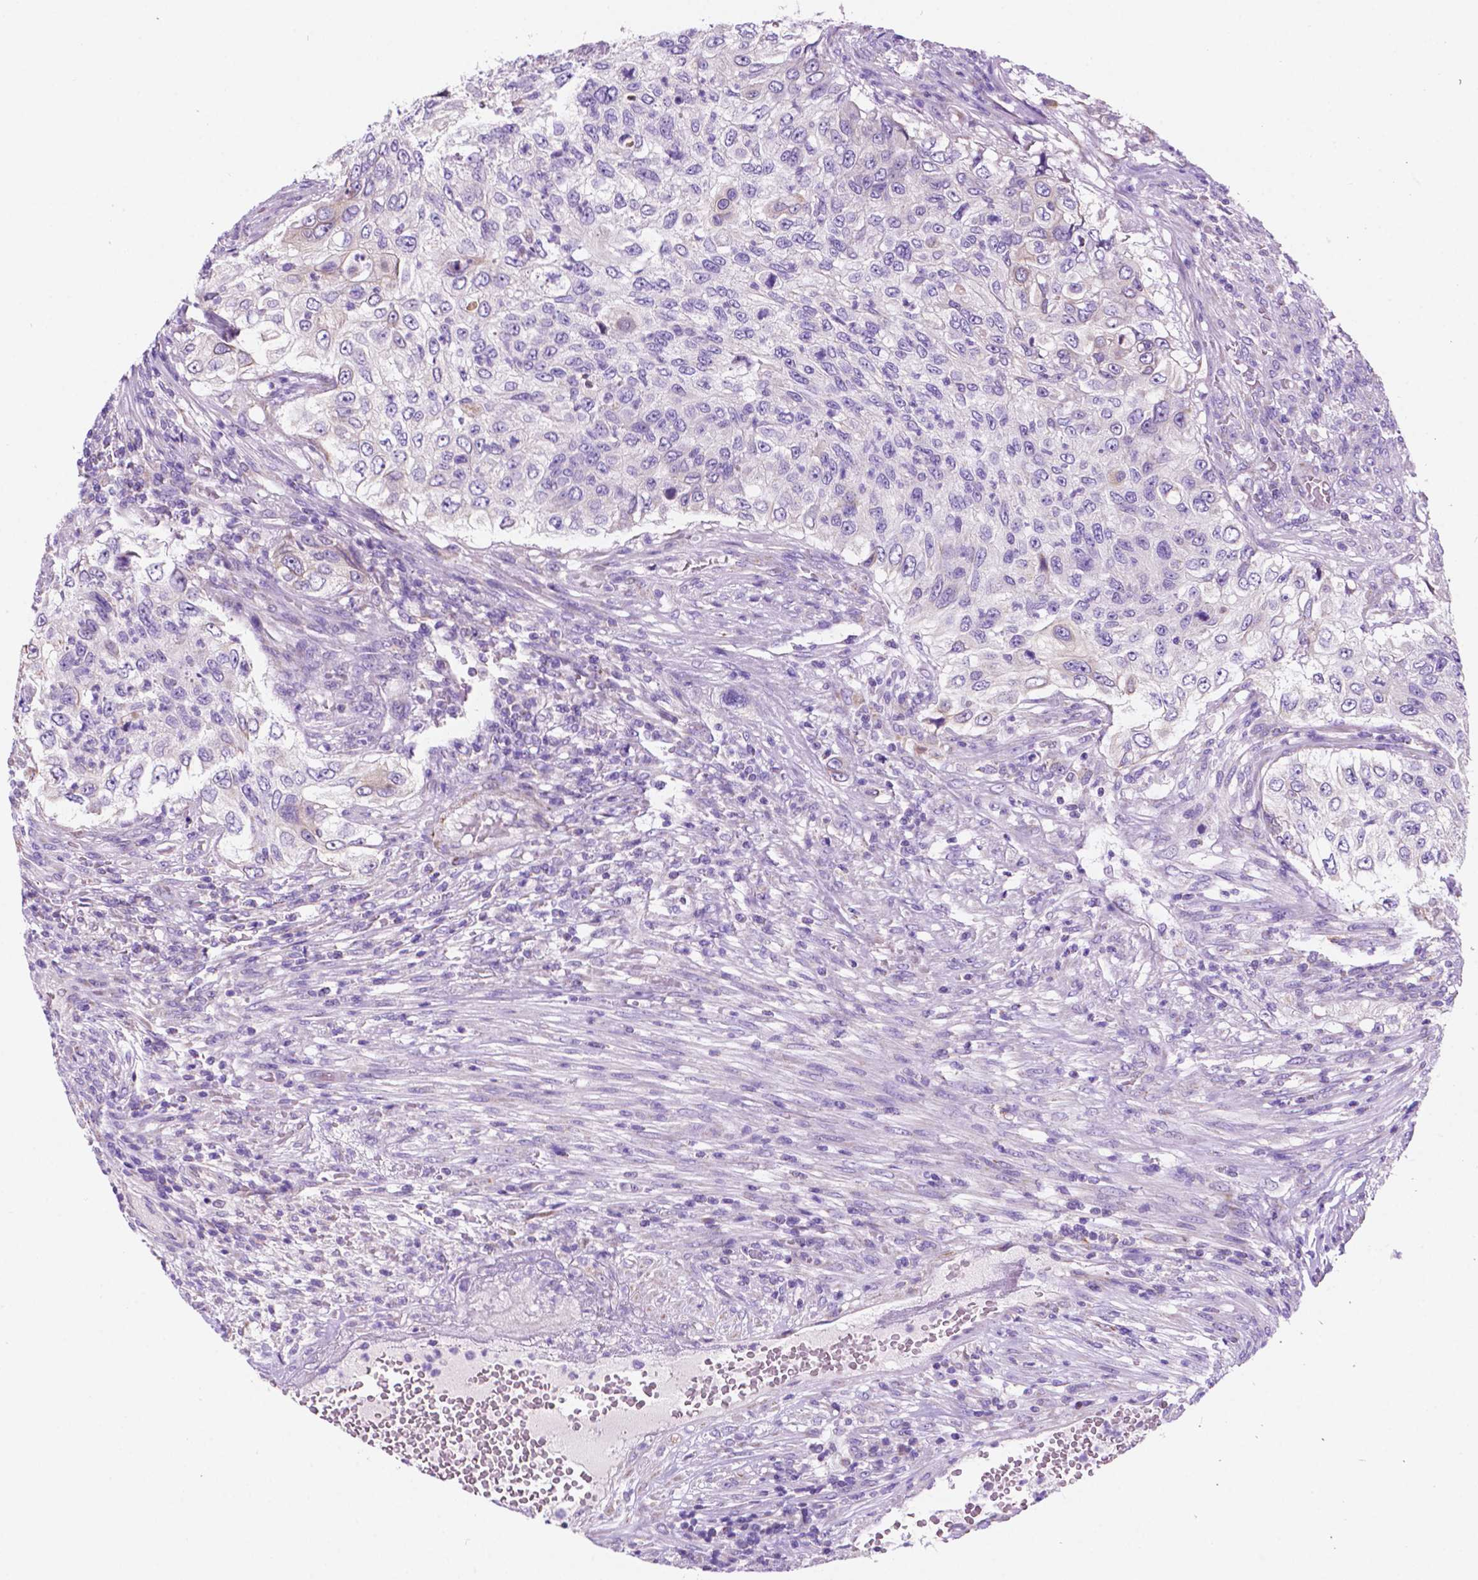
{"staining": {"intensity": "negative", "quantity": "none", "location": "none"}, "tissue": "urothelial cancer", "cell_type": "Tumor cells", "image_type": "cancer", "snomed": [{"axis": "morphology", "description": "Urothelial carcinoma, High grade"}, {"axis": "topography", "description": "Urinary bladder"}], "caption": "This is an immunohistochemistry (IHC) photomicrograph of urothelial cancer. There is no expression in tumor cells.", "gene": "TRPV5", "patient": {"sex": "female", "age": 60}}